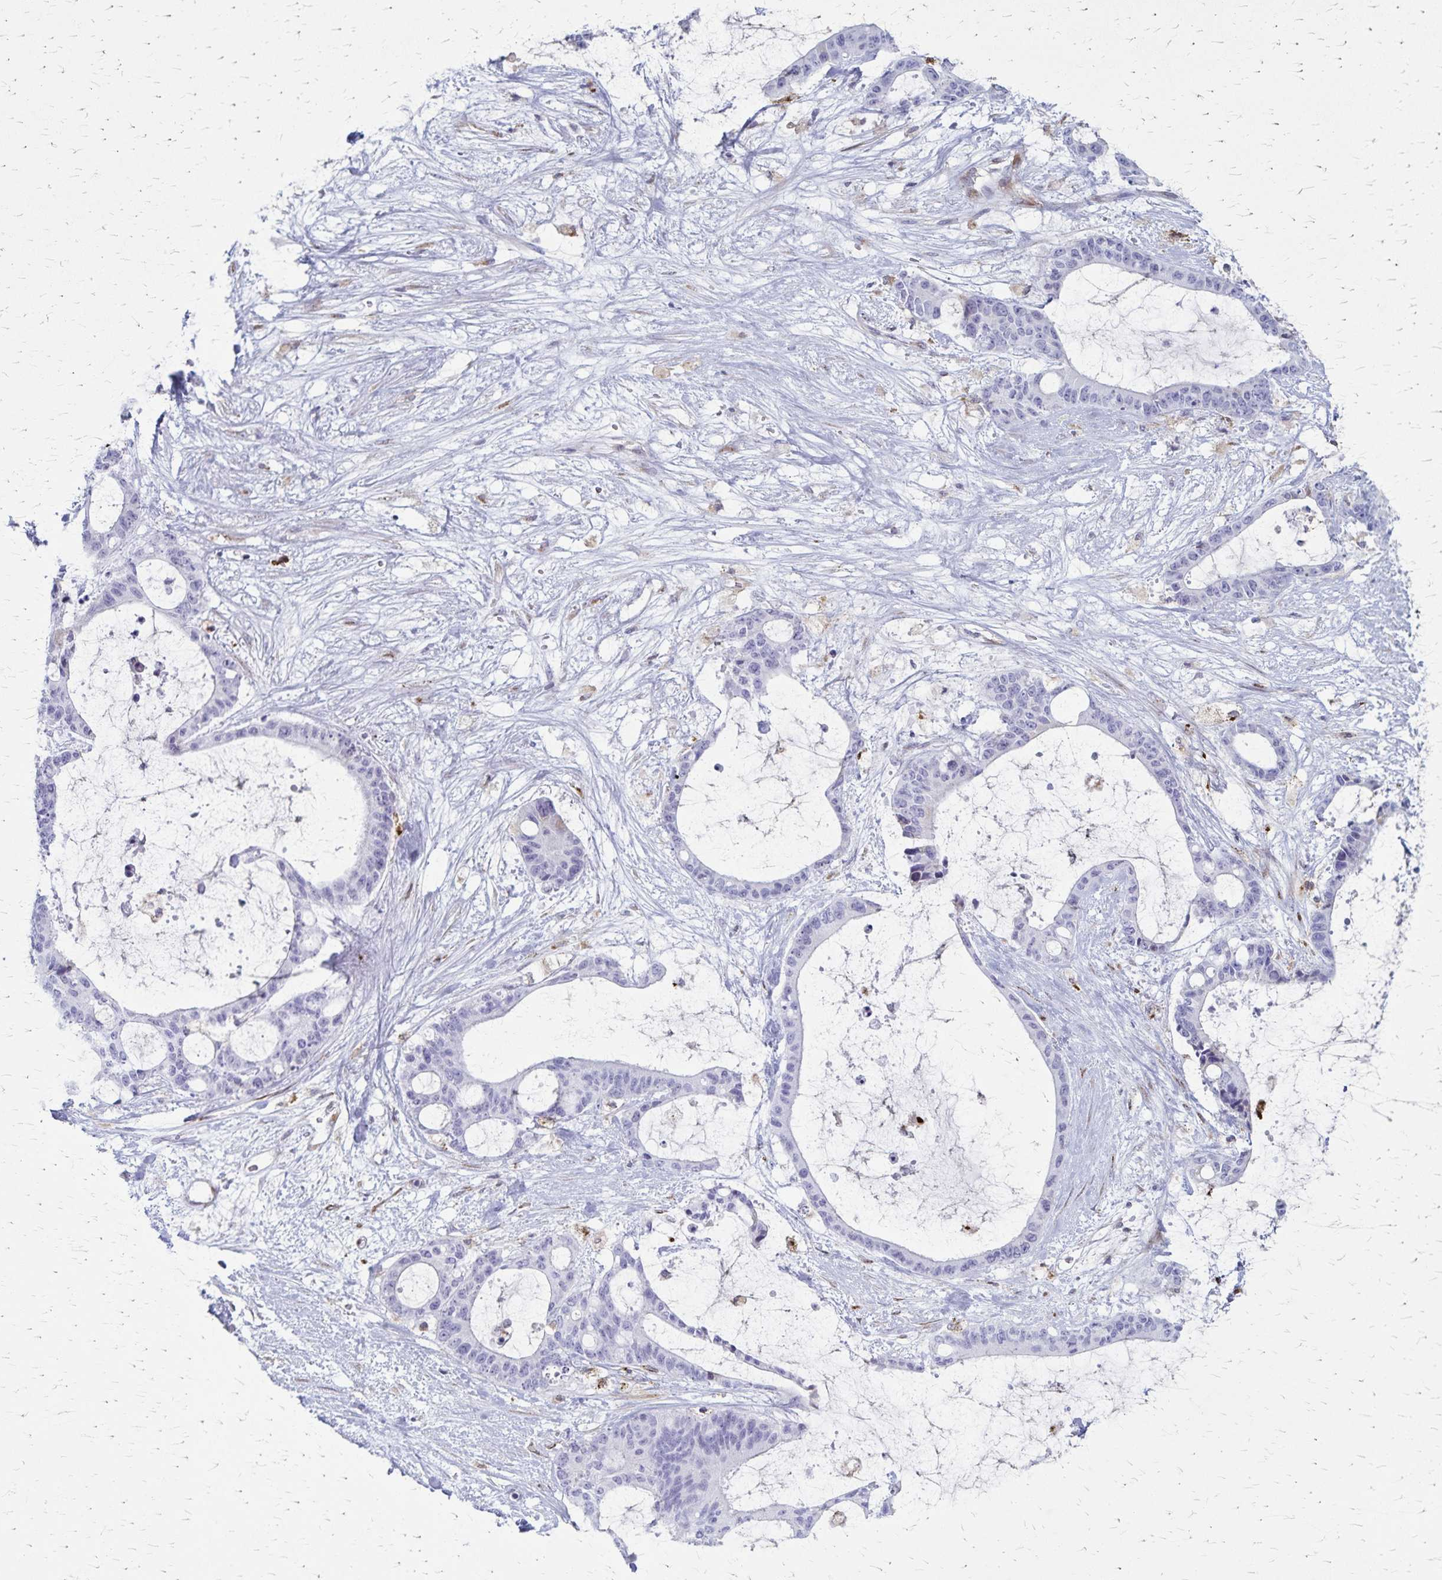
{"staining": {"intensity": "negative", "quantity": "none", "location": "none"}, "tissue": "liver cancer", "cell_type": "Tumor cells", "image_type": "cancer", "snomed": [{"axis": "morphology", "description": "Normal tissue, NOS"}, {"axis": "morphology", "description": "Cholangiocarcinoma"}, {"axis": "topography", "description": "Liver"}, {"axis": "topography", "description": "Peripheral nerve tissue"}], "caption": "A histopathology image of human liver cancer (cholangiocarcinoma) is negative for staining in tumor cells. The staining is performed using DAB brown chromogen with nuclei counter-stained in using hematoxylin.", "gene": "MCFD2", "patient": {"sex": "female", "age": 73}}